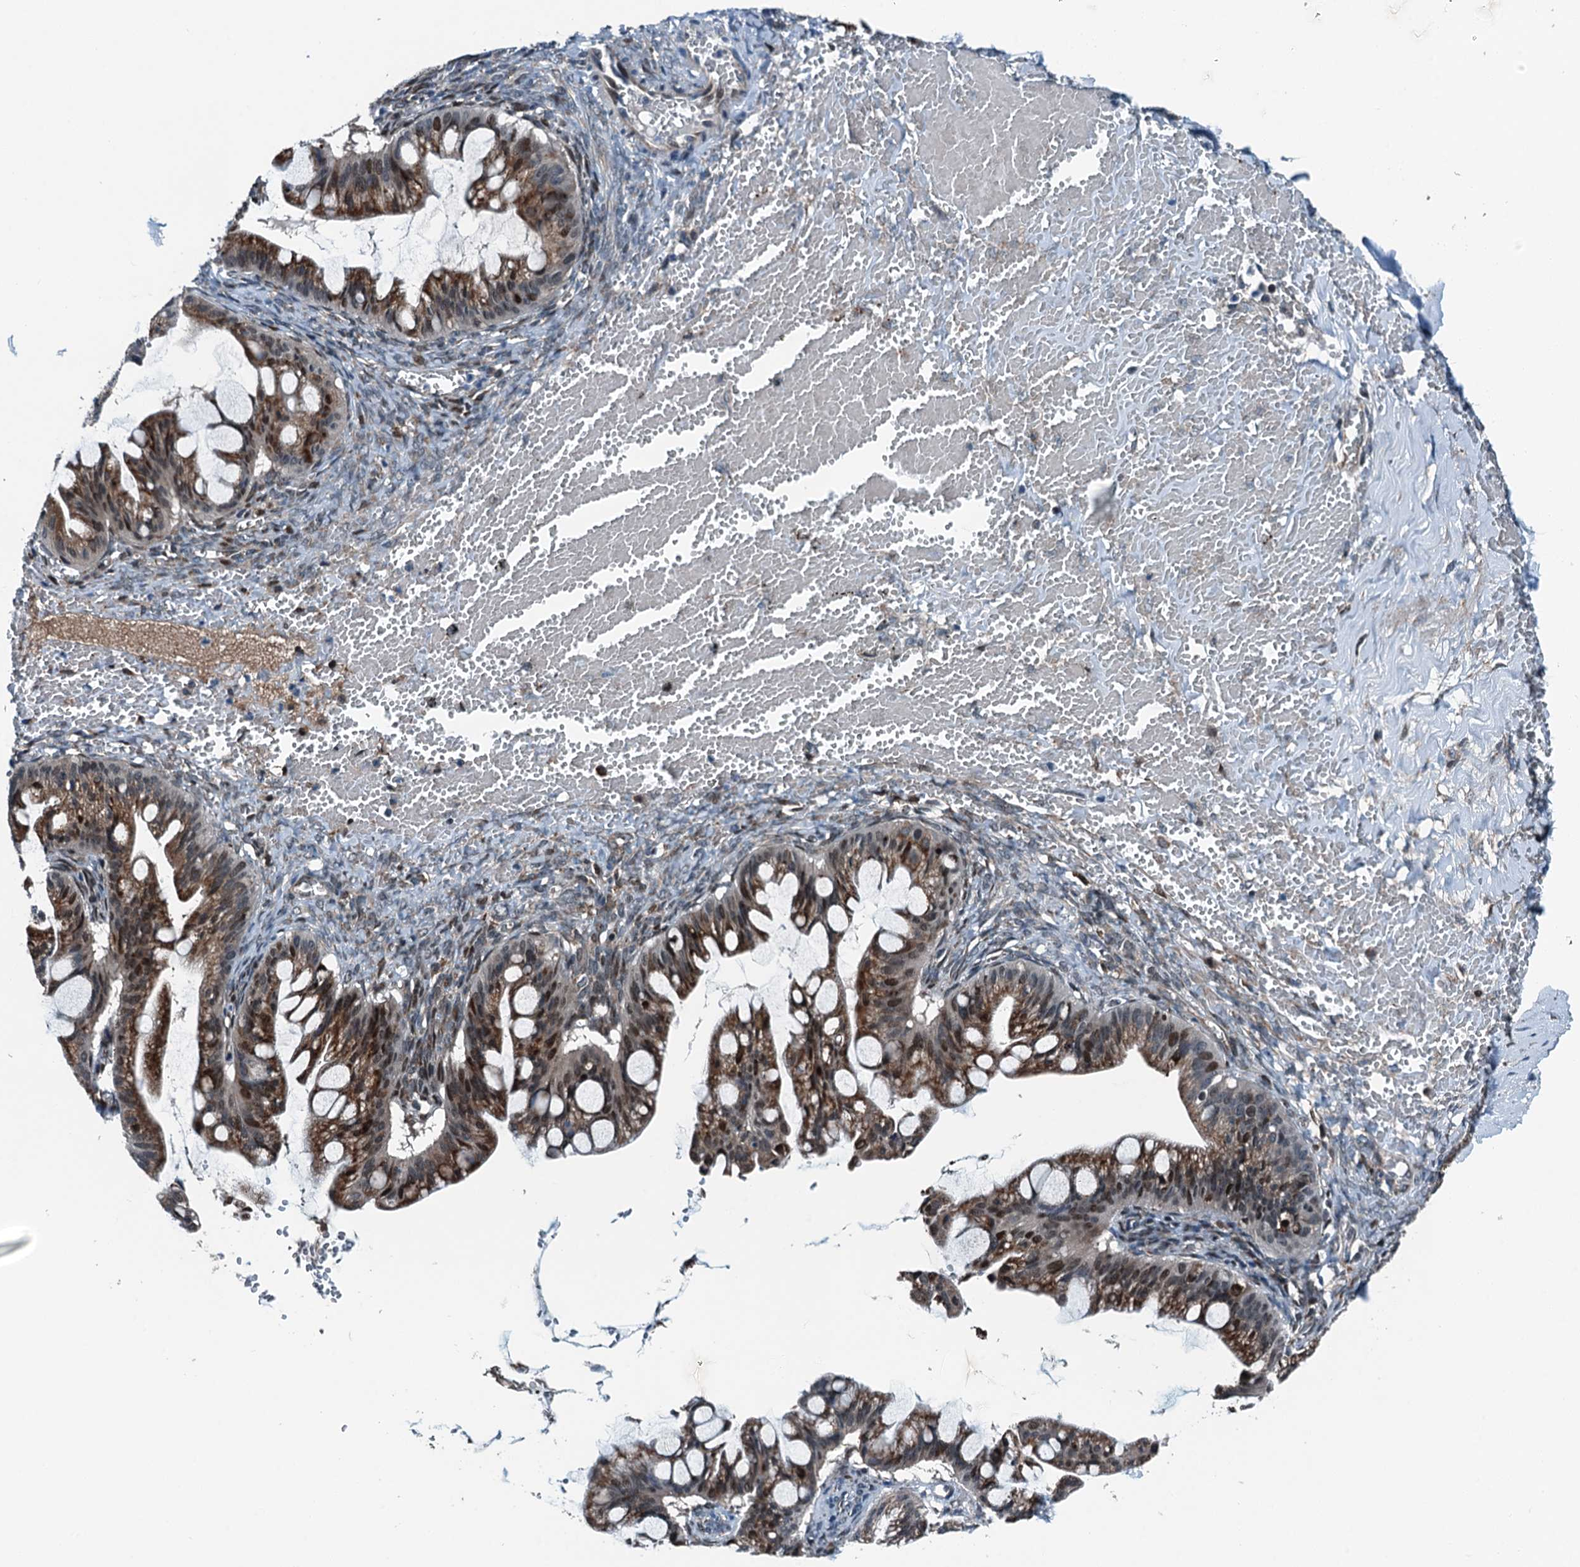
{"staining": {"intensity": "moderate", "quantity": ">75%", "location": "cytoplasmic/membranous,nuclear"}, "tissue": "ovarian cancer", "cell_type": "Tumor cells", "image_type": "cancer", "snomed": [{"axis": "morphology", "description": "Cystadenocarcinoma, mucinous, NOS"}, {"axis": "topography", "description": "Ovary"}], "caption": "Human ovarian mucinous cystadenocarcinoma stained with a brown dye exhibits moderate cytoplasmic/membranous and nuclear positive positivity in approximately >75% of tumor cells.", "gene": "TAMALIN", "patient": {"sex": "female", "age": 73}}